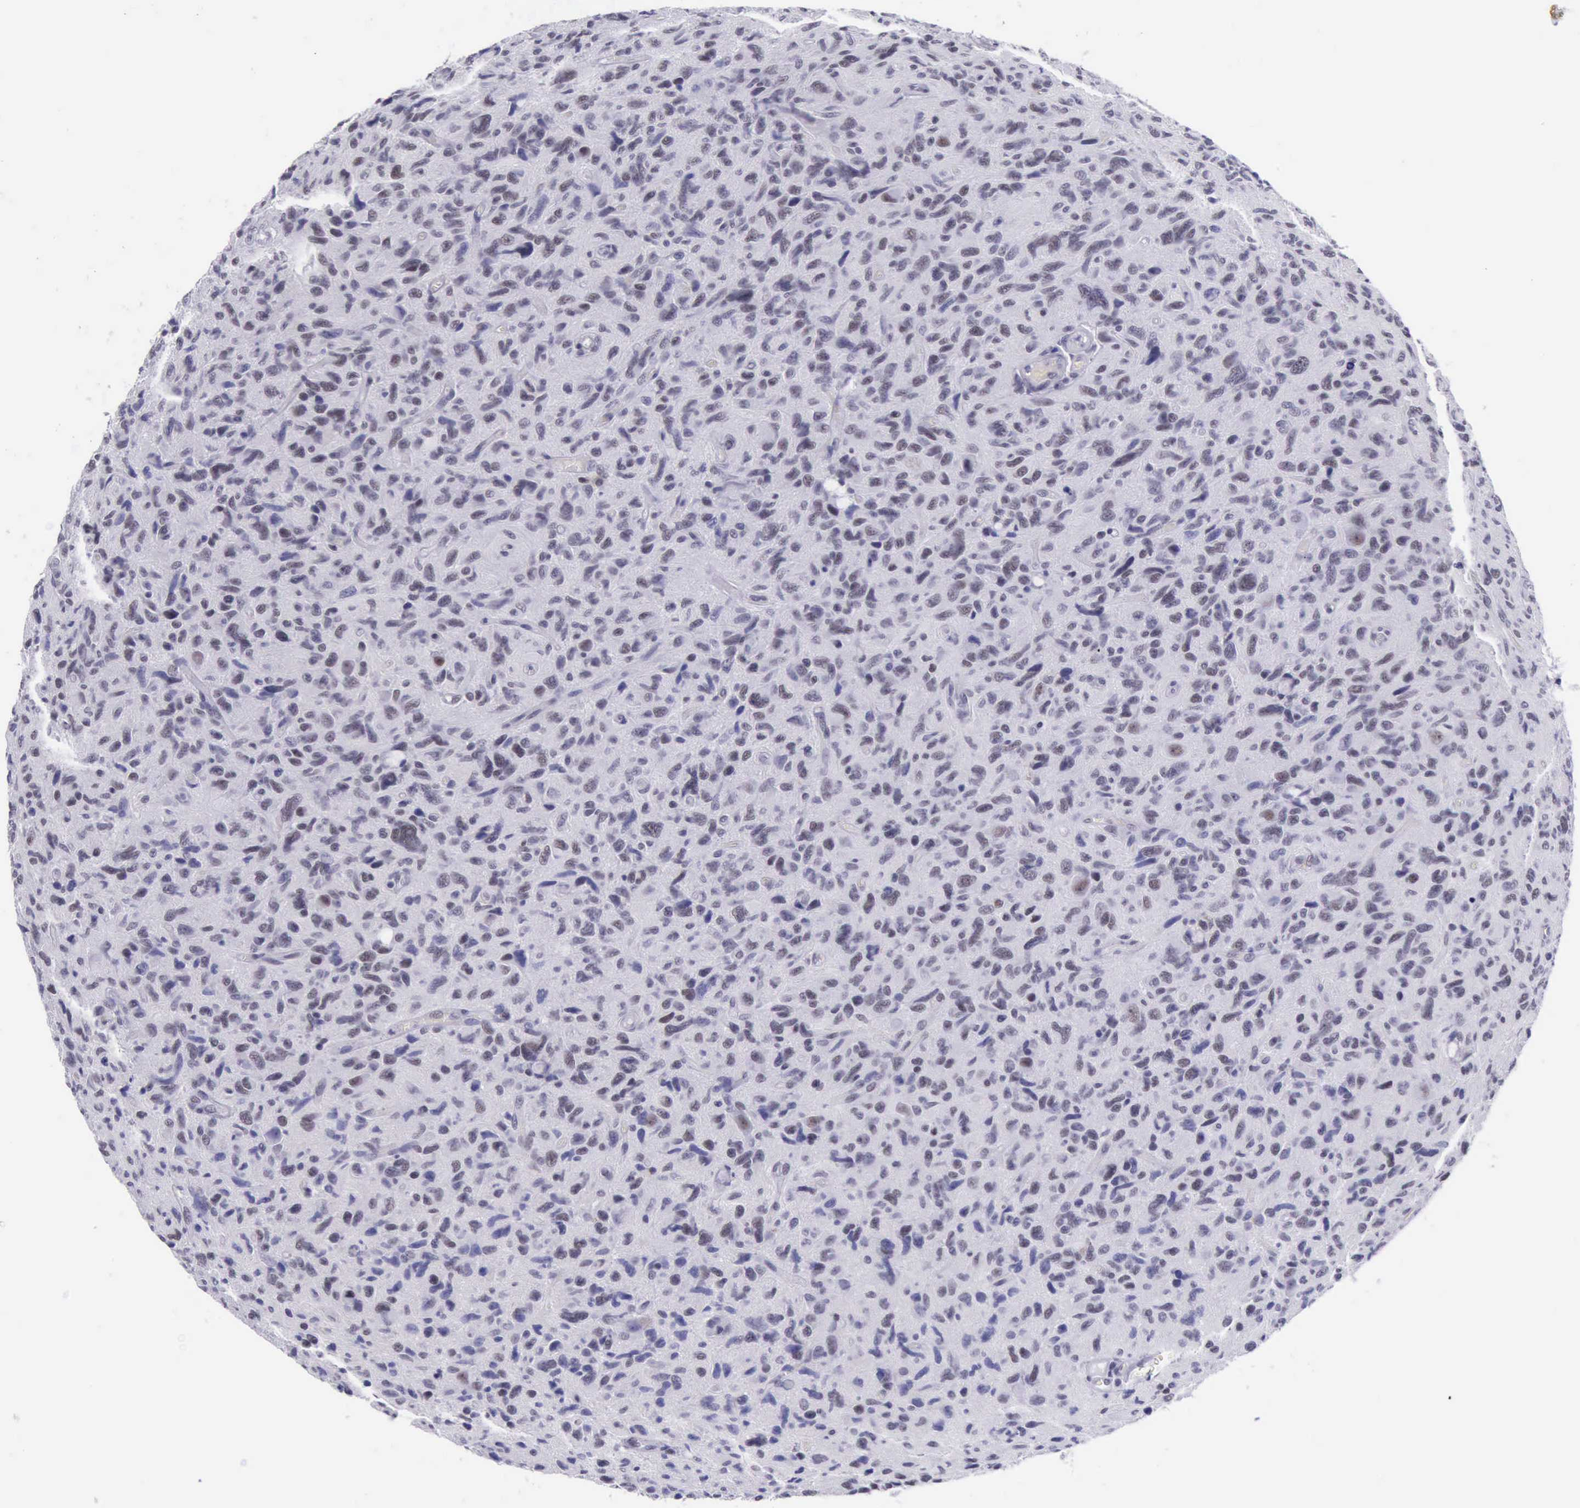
{"staining": {"intensity": "weak", "quantity": "<25%", "location": "nuclear"}, "tissue": "glioma", "cell_type": "Tumor cells", "image_type": "cancer", "snomed": [{"axis": "morphology", "description": "Glioma, malignant, High grade"}, {"axis": "topography", "description": "Brain"}], "caption": "IHC of high-grade glioma (malignant) exhibits no expression in tumor cells.", "gene": "EP300", "patient": {"sex": "female", "age": 60}}